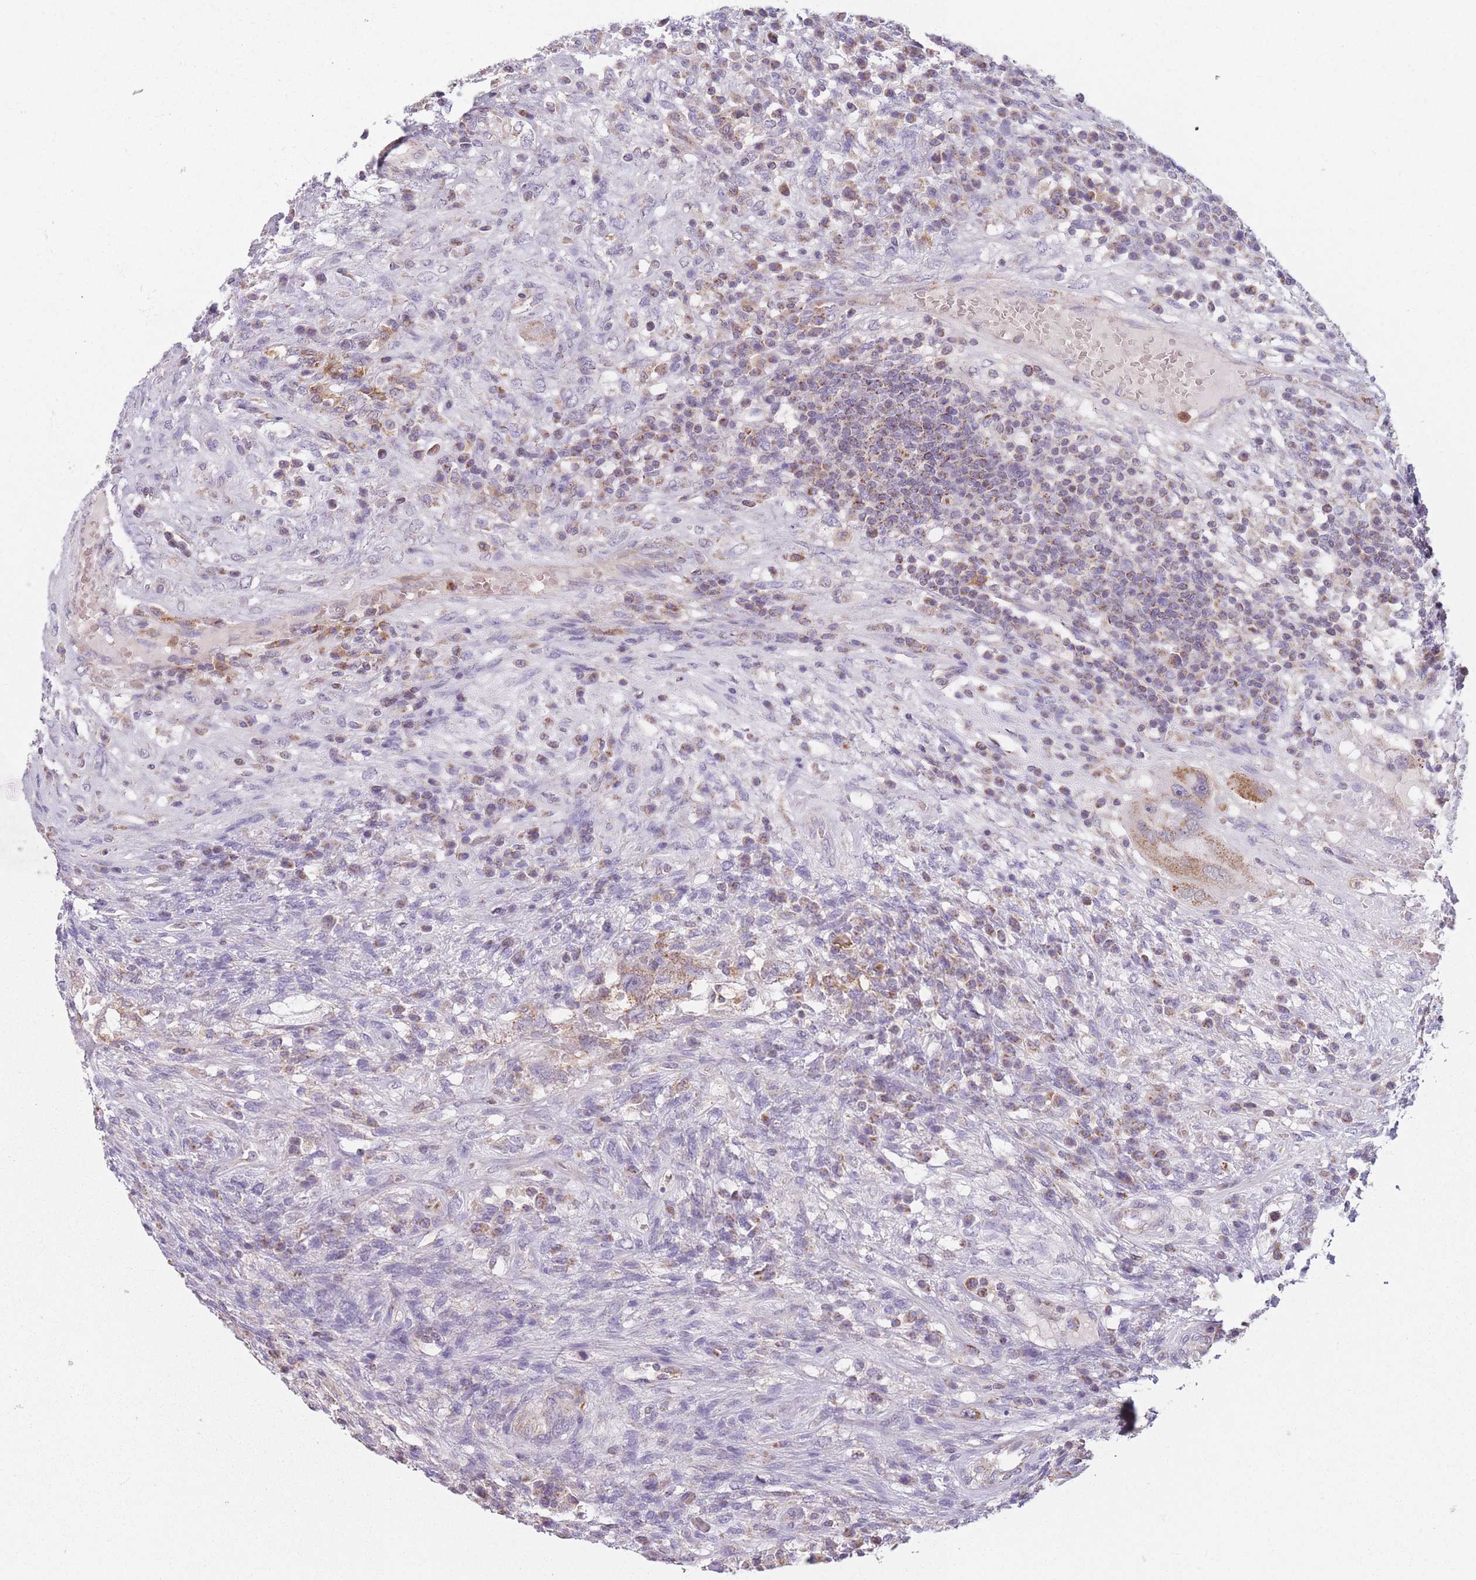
{"staining": {"intensity": "moderate", "quantity": ">75%", "location": "cytoplasmic/membranous"}, "tissue": "testis cancer", "cell_type": "Tumor cells", "image_type": "cancer", "snomed": [{"axis": "morphology", "description": "Carcinoma, Embryonal, NOS"}, {"axis": "topography", "description": "Testis"}], "caption": "Testis cancer tissue displays moderate cytoplasmic/membranous positivity in approximately >75% of tumor cells (brown staining indicates protein expression, while blue staining denotes nuclei).", "gene": "PRAM1", "patient": {"sex": "male", "age": 26}}